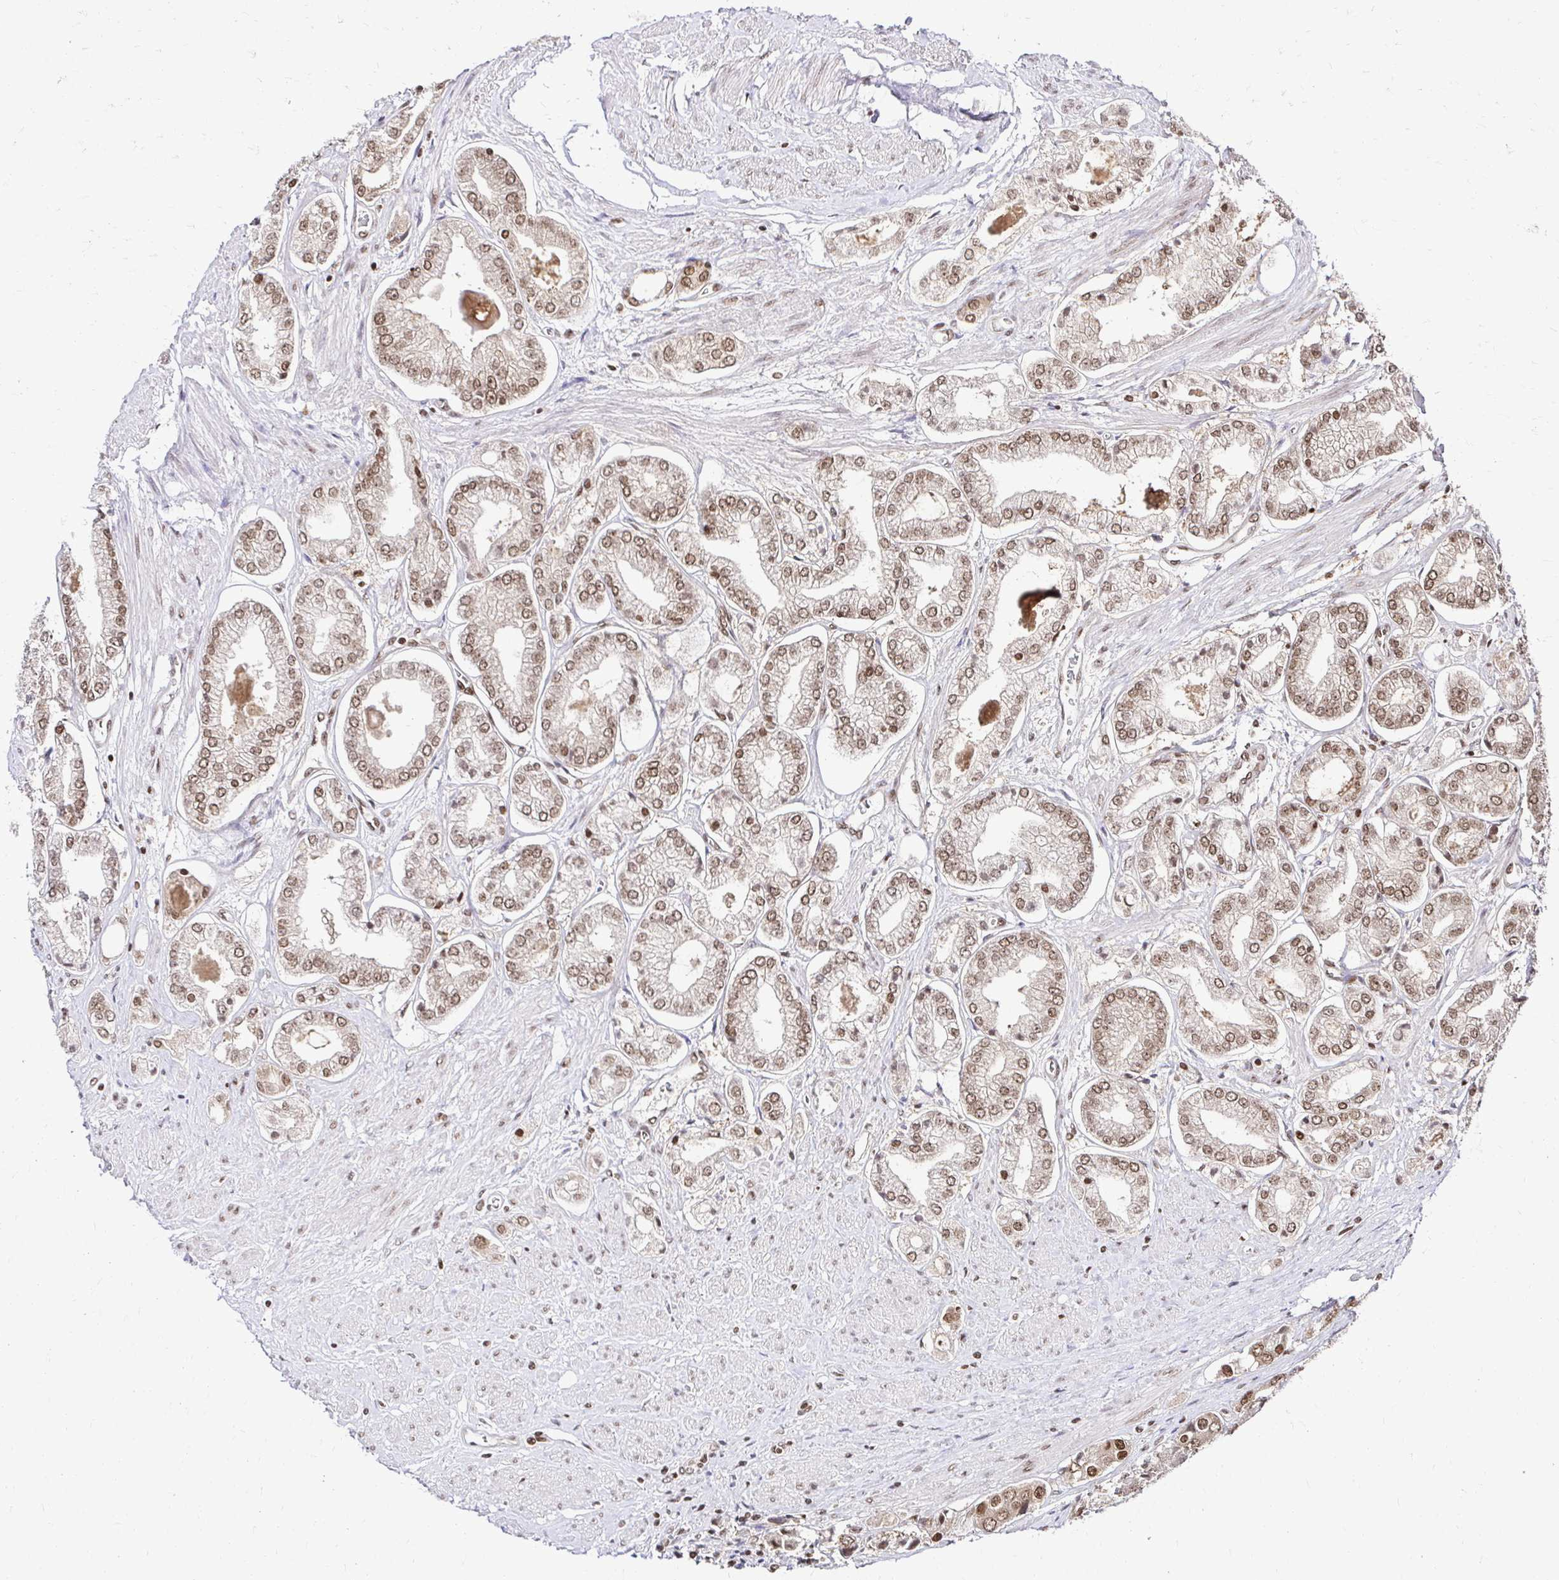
{"staining": {"intensity": "moderate", "quantity": ">75%", "location": "nuclear"}, "tissue": "prostate cancer", "cell_type": "Tumor cells", "image_type": "cancer", "snomed": [{"axis": "morphology", "description": "Adenocarcinoma, Low grade"}, {"axis": "topography", "description": "Prostate"}], "caption": "Immunohistochemical staining of prostate cancer (adenocarcinoma (low-grade)) reveals medium levels of moderate nuclear protein staining in approximately >75% of tumor cells. The staining was performed using DAB, with brown indicating positive protein expression. Nuclei are stained blue with hematoxylin.", "gene": "GLYR1", "patient": {"sex": "male", "age": 69}}